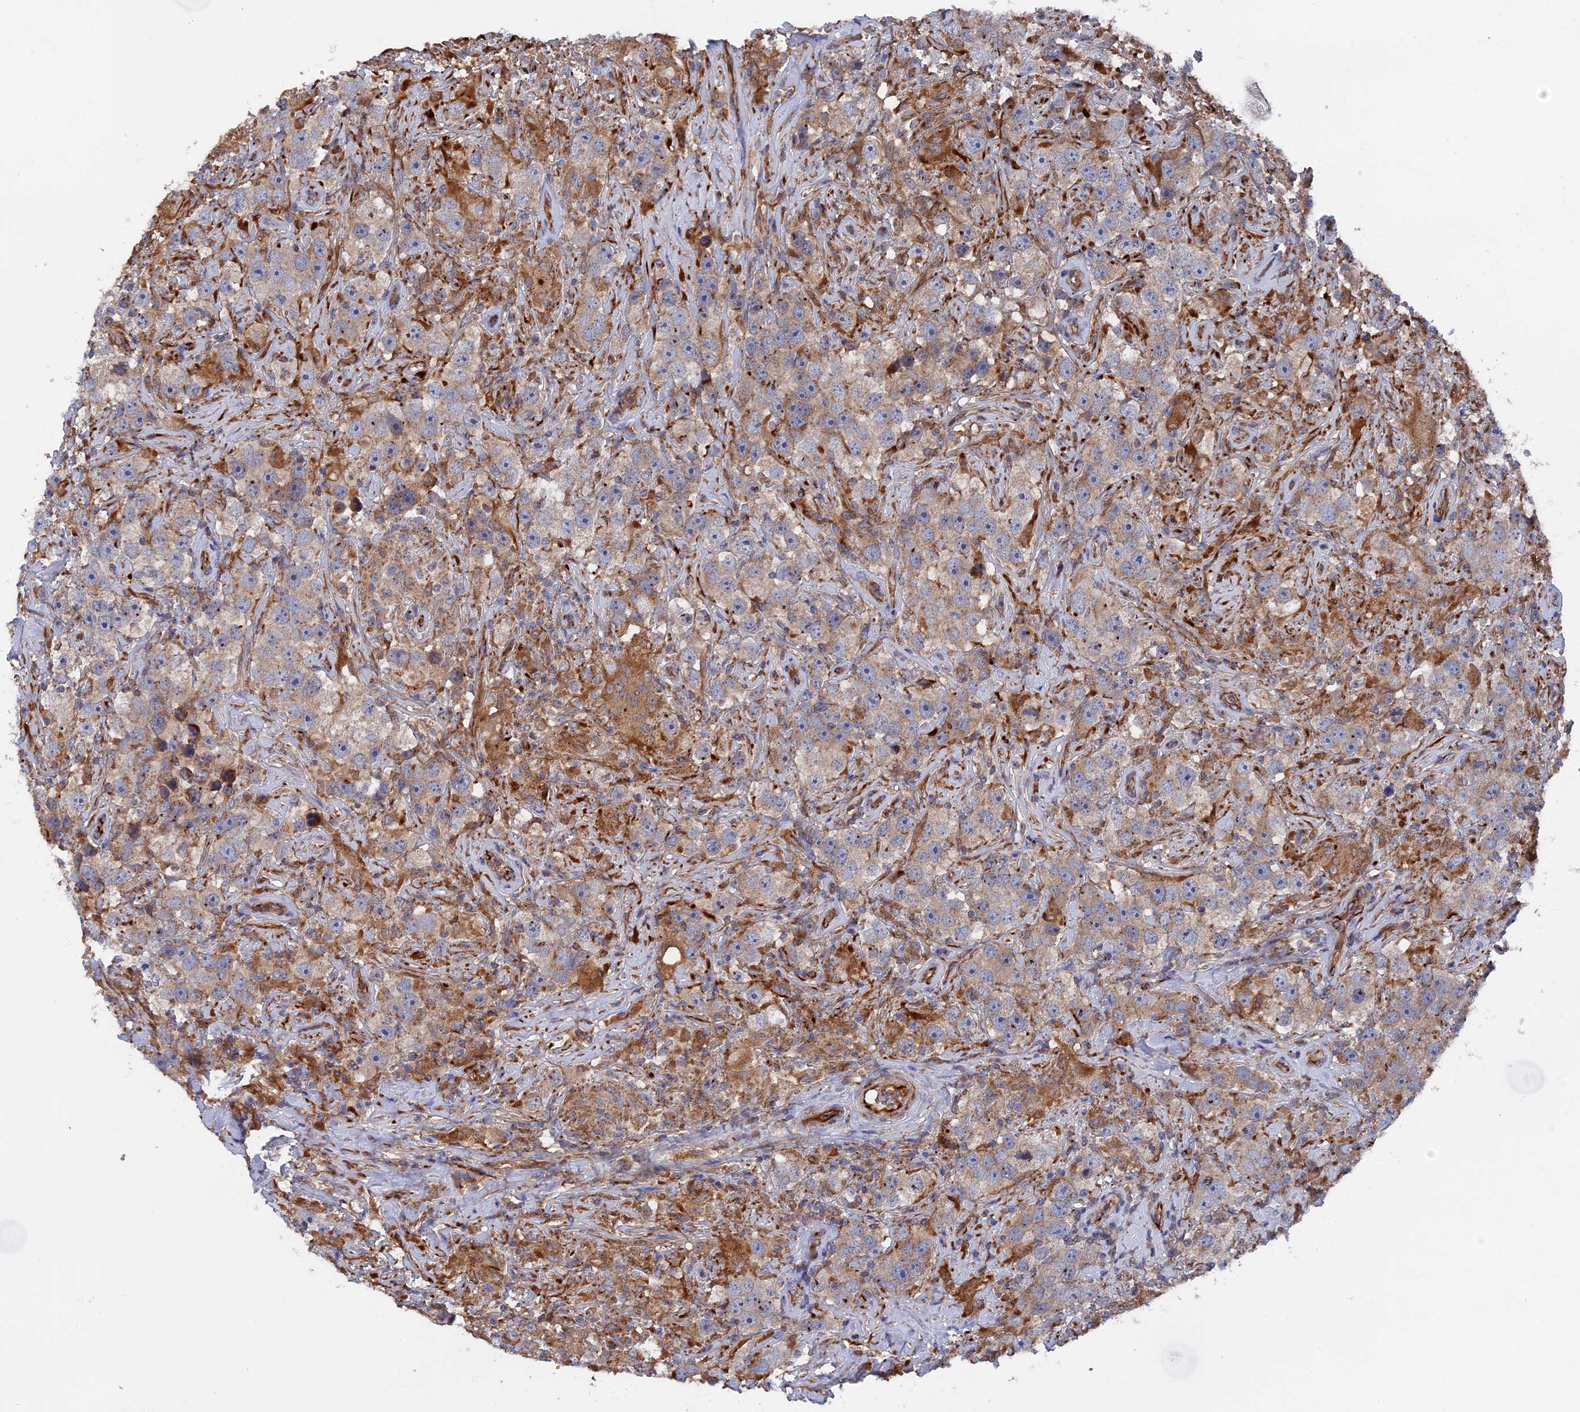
{"staining": {"intensity": "weak", "quantity": ">75%", "location": "cytoplasmic/membranous"}, "tissue": "testis cancer", "cell_type": "Tumor cells", "image_type": "cancer", "snomed": [{"axis": "morphology", "description": "Seminoma, NOS"}, {"axis": "topography", "description": "Testis"}], "caption": "DAB immunohistochemical staining of human testis seminoma demonstrates weak cytoplasmic/membranous protein expression in about >75% of tumor cells. (Brightfield microscopy of DAB IHC at high magnification).", "gene": "SMG9", "patient": {"sex": "male", "age": 49}}